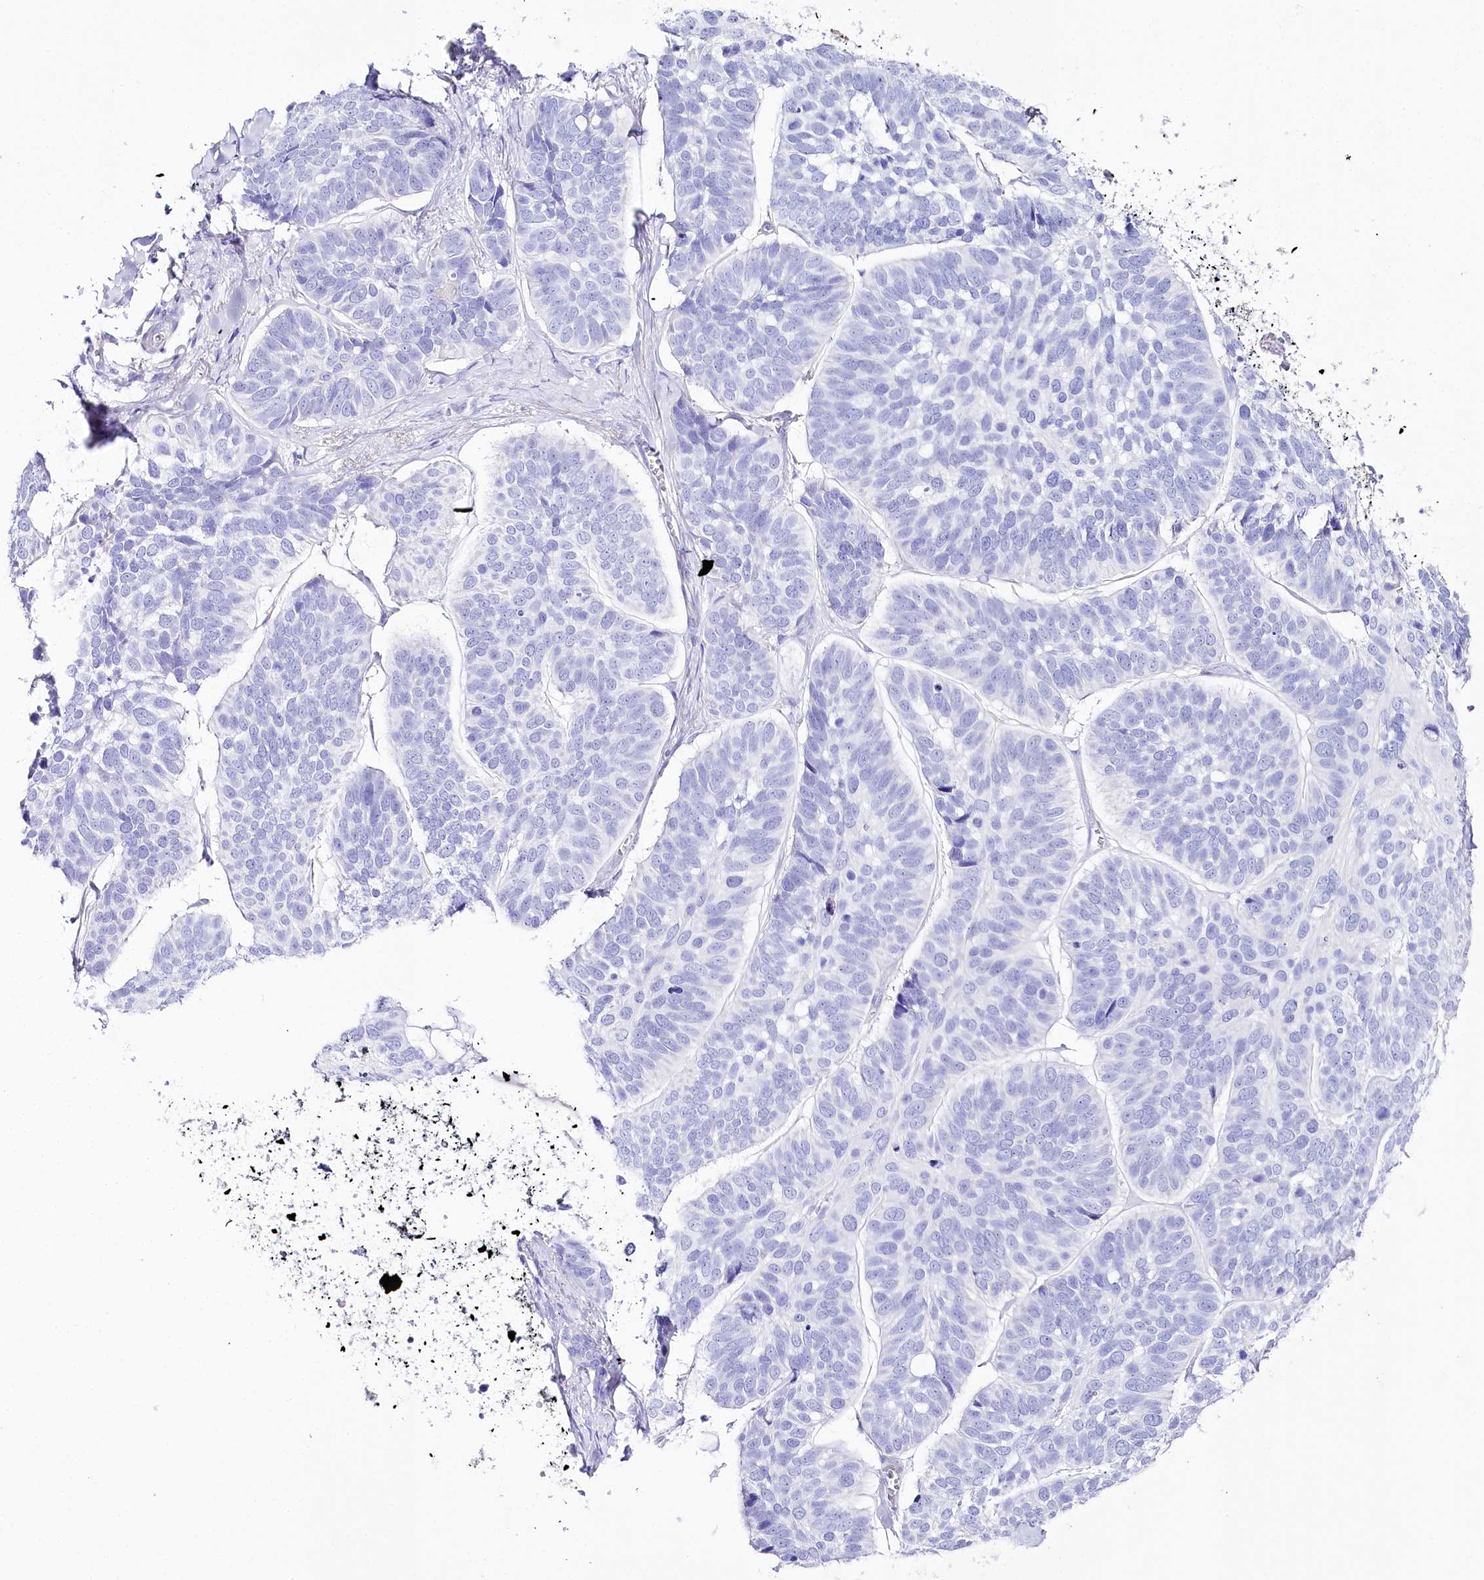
{"staining": {"intensity": "negative", "quantity": "none", "location": "none"}, "tissue": "skin cancer", "cell_type": "Tumor cells", "image_type": "cancer", "snomed": [{"axis": "morphology", "description": "Basal cell carcinoma"}, {"axis": "topography", "description": "Skin"}], "caption": "A histopathology image of skin cancer stained for a protein reveals no brown staining in tumor cells.", "gene": "CSN3", "patient": {"sex": "male", "age": 62}}